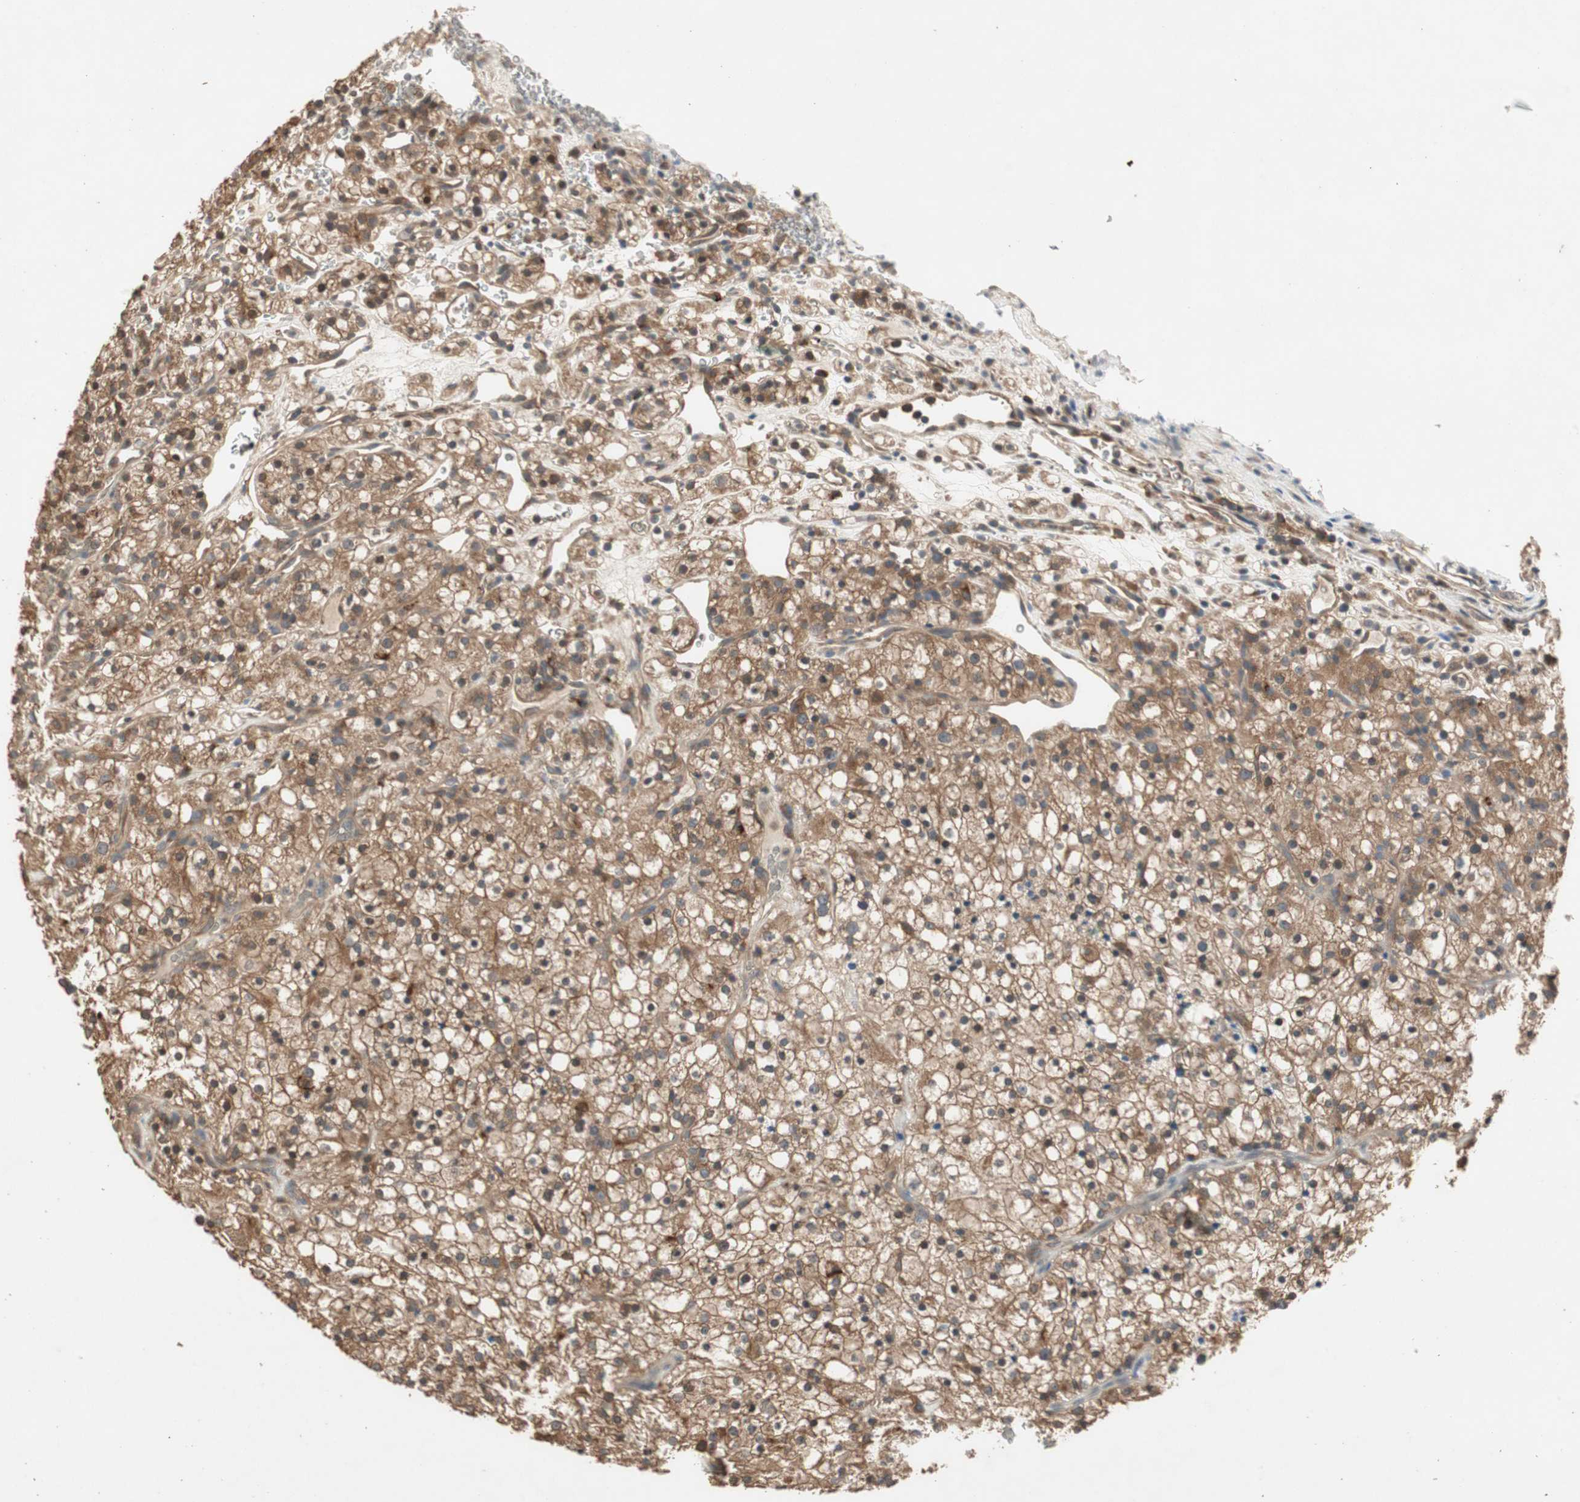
{"staining": {"intensity": "moderate", "quantity": ">75%", "location": "cytoplasmic/membranous"}, "tissue": "renal cancer", "cell_type": "Tumor cells", "image_type": "cancer", "snomed": [{"axis": "morphology", "description": "Normal tissue, NOS"}, {"axis": "morphology", "description": "Adenocarcinoma, NOS"}, {"axis": "topography", "description": "Kidney"}], "caption": "Renal cancer (adenocarcinoma) stained with immunohistochemistry (IHC) reveals moderate cytoplasmic/membranous expression in approximately >75% of tumor cells. The staining was performed using DAB, with brown indicating positive protein expression. Nuclei are stained blue with hematoxylin.", "gene": "UBAC1", "patient": {"sex": "female", "age": 72}}